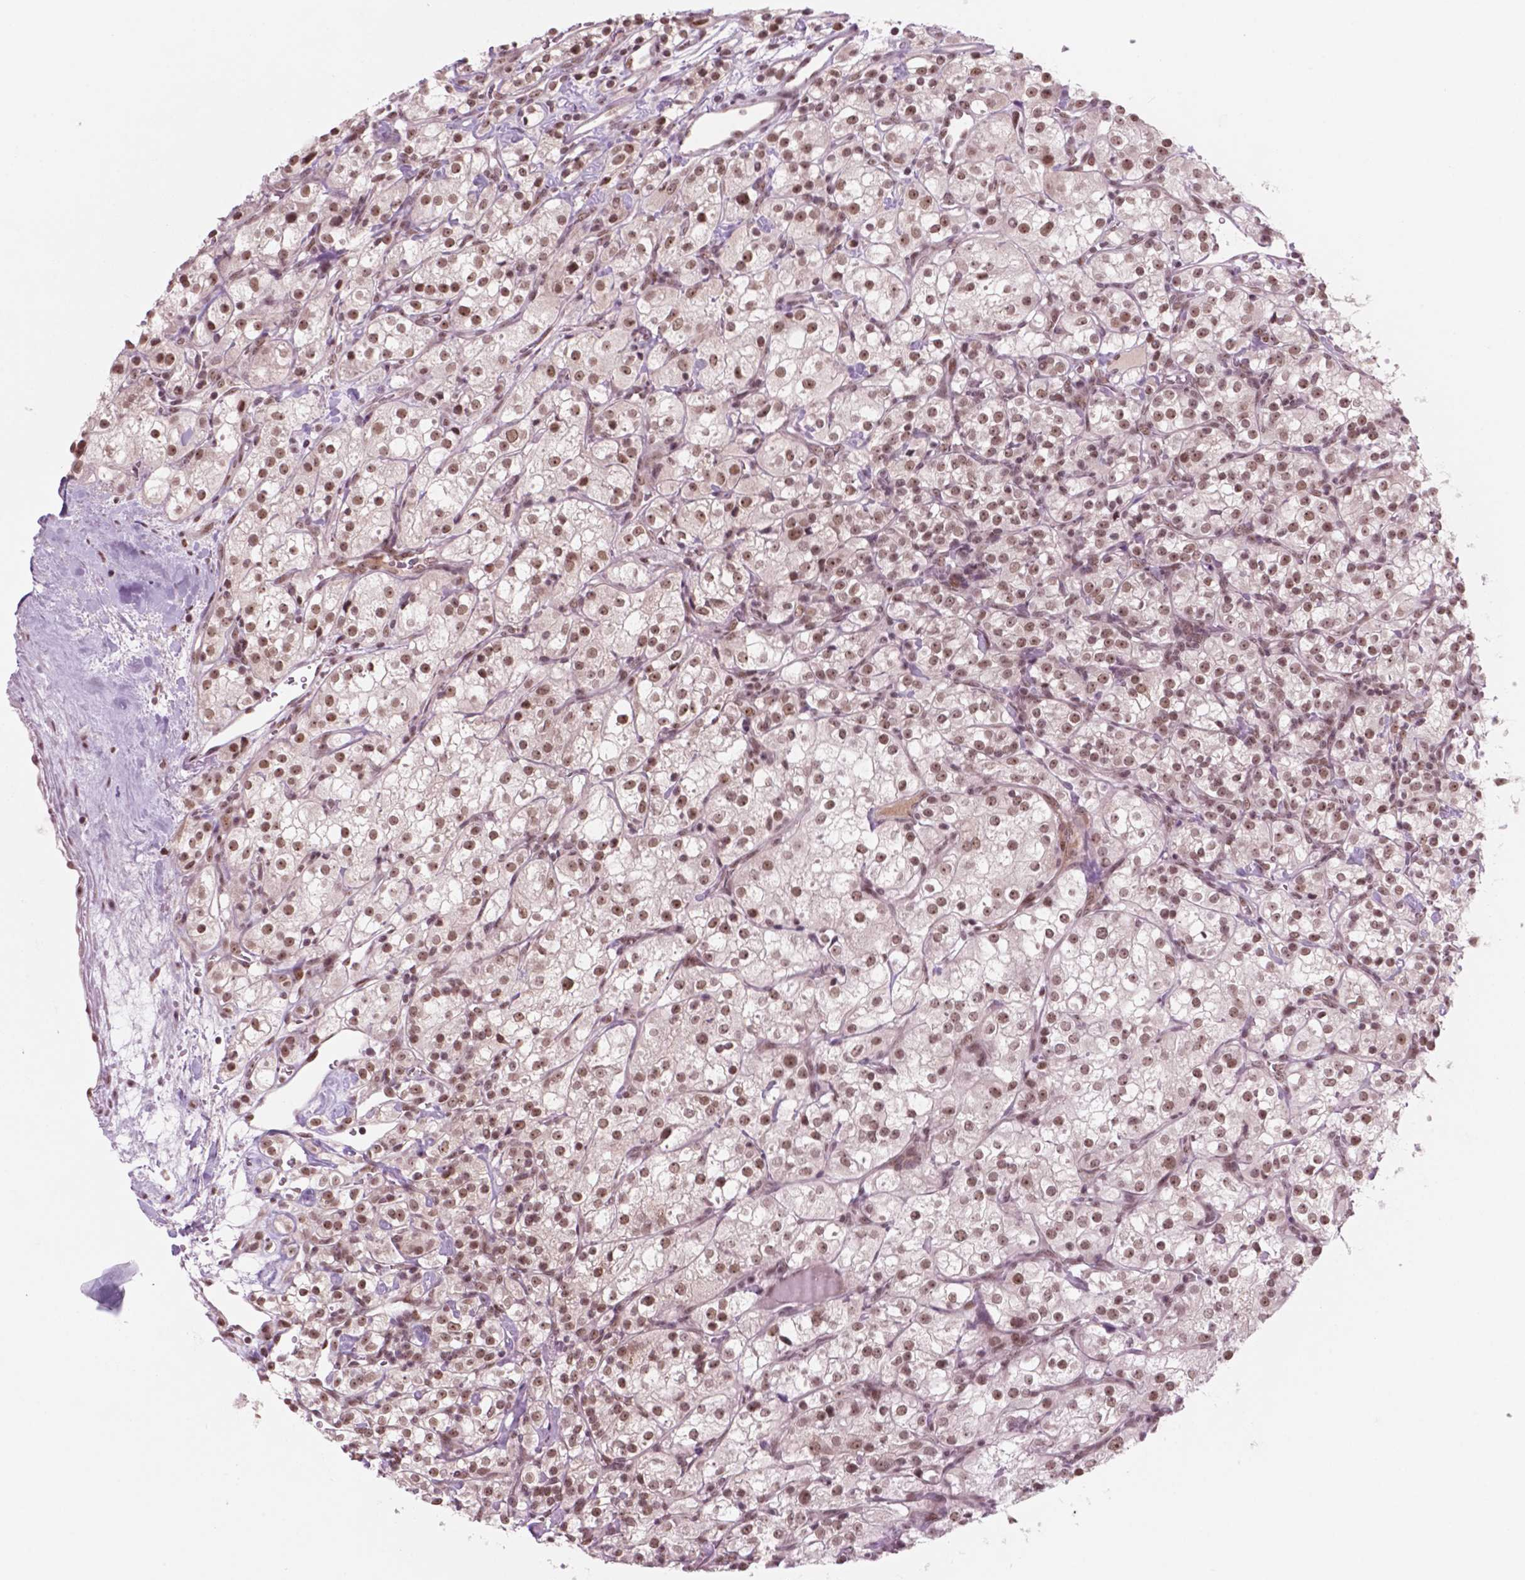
{"staining": {"intensity": "moderate", "quantity": ">75%", "location": "nuclear"}, "tissue": "renal cancer", "cell_type": "Tumor cells", "image_type": "cancer", "snomed": [{"axis": "morphology", "description": "Adenocarcinoma, NOS"}, {"axis": "topography", "description": "Kidney"}], "caption": "About >75% of tumor cells in renal cancer (adenocarcinoma) display moderate nuclear protein expression as visualized by brown immunohistochemical staining.", "gene": "POLR2E", "patient": {"sex": "male", "age": 77}}